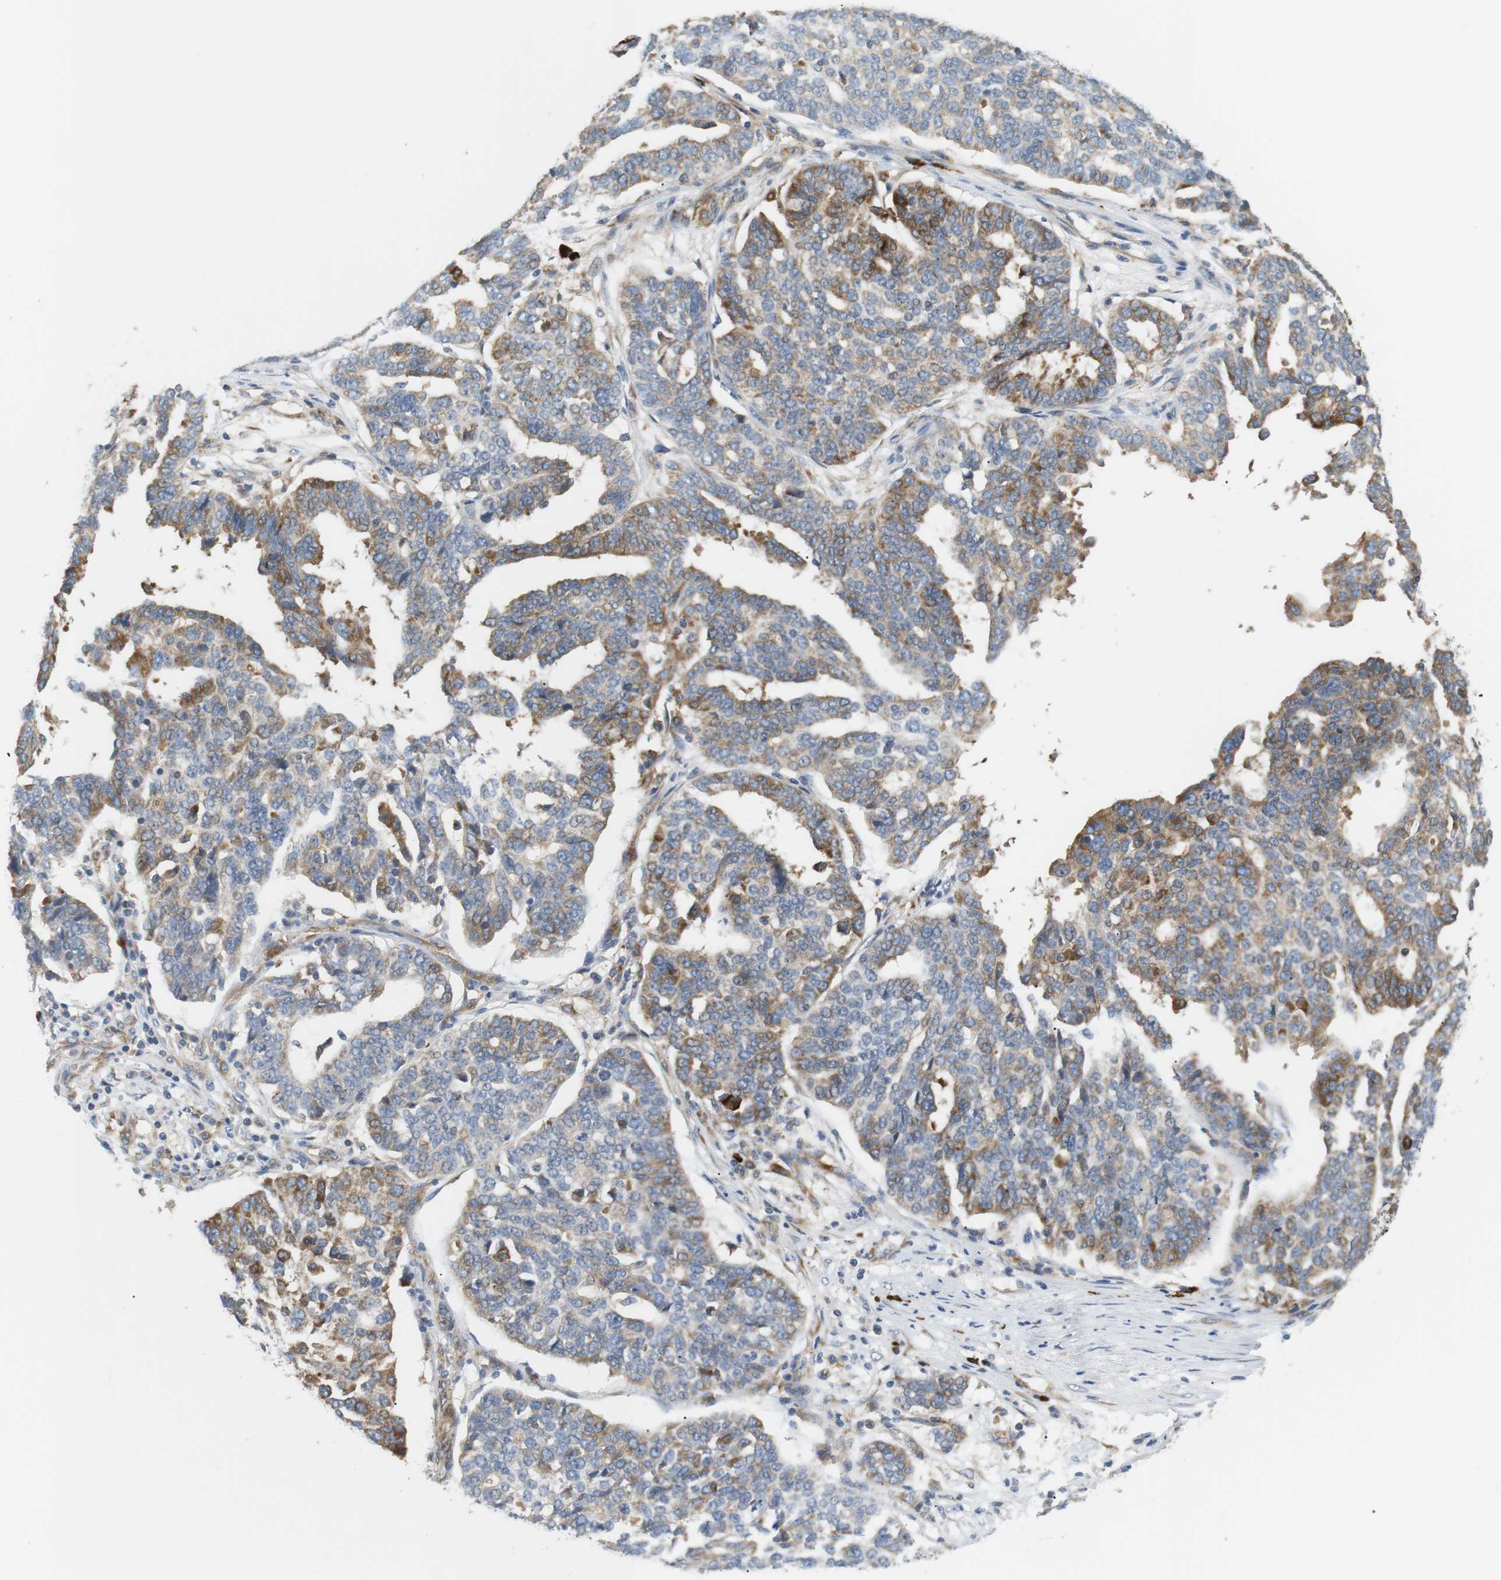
{"staining": {"intensity": "moderate", "quantity": "25%-75%", "location": "cytoplasmic/membranous"}, "tissue": "ovarian cancer", "cell_type": "Tumor cells", "image_type": "cancer", "snomed": [{"axis": "morphology", "description": "Cystadenocarcinoma, serous, NOS"}, {"axis": "topography", "description": "Ovary"}], "caption": "Approximately 25%-75% of tumor cells in ovarian cancer reveal moderate cytoplasmic/membranous protein expression as visualized by brown immunohistochemical staining.", "gene": "TMEM200A", "patient": {"sex": "female", "age": 59}}